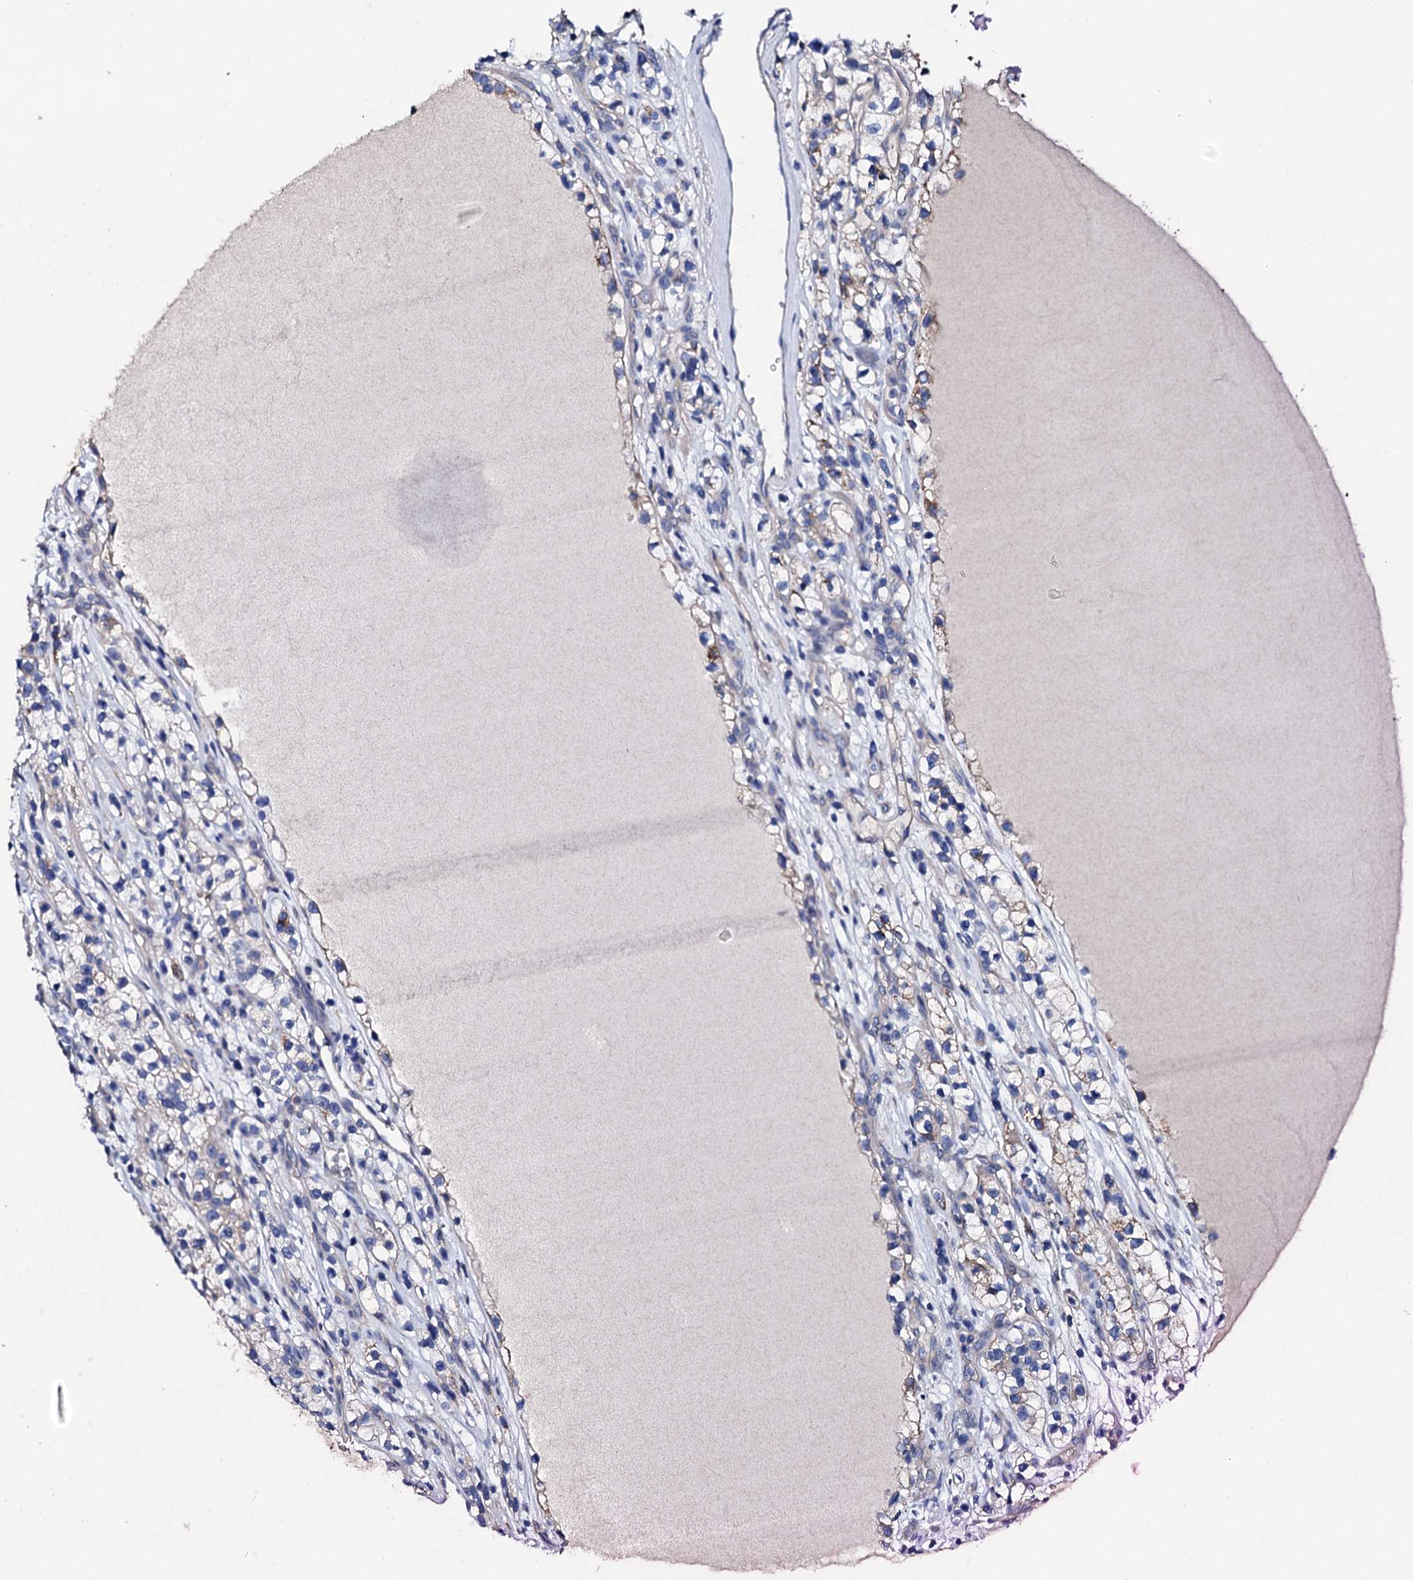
{"staining": {"intensity": "moderate", "quantity": "25%-75%", "location": "cytoplasmic/membranous"}, "tissue": "renal cancer", "cell_type": "Tumor cells", "image_type": "cancer", "snomed": [{"axis": "morphology", "description": "Adenocarcinoma, NOS"}, {"axis": "topography", "description": "Kidney"}], "caption": "There is medium levels of moderate cytoplasmic/membranous expression in tumor cells of renal cancer (adenocarcinoma), as demonstrated by immunohistochemical staining (brown color).", "gene": "KLHL32", "patient": {"sex": "female", "age": 57}}